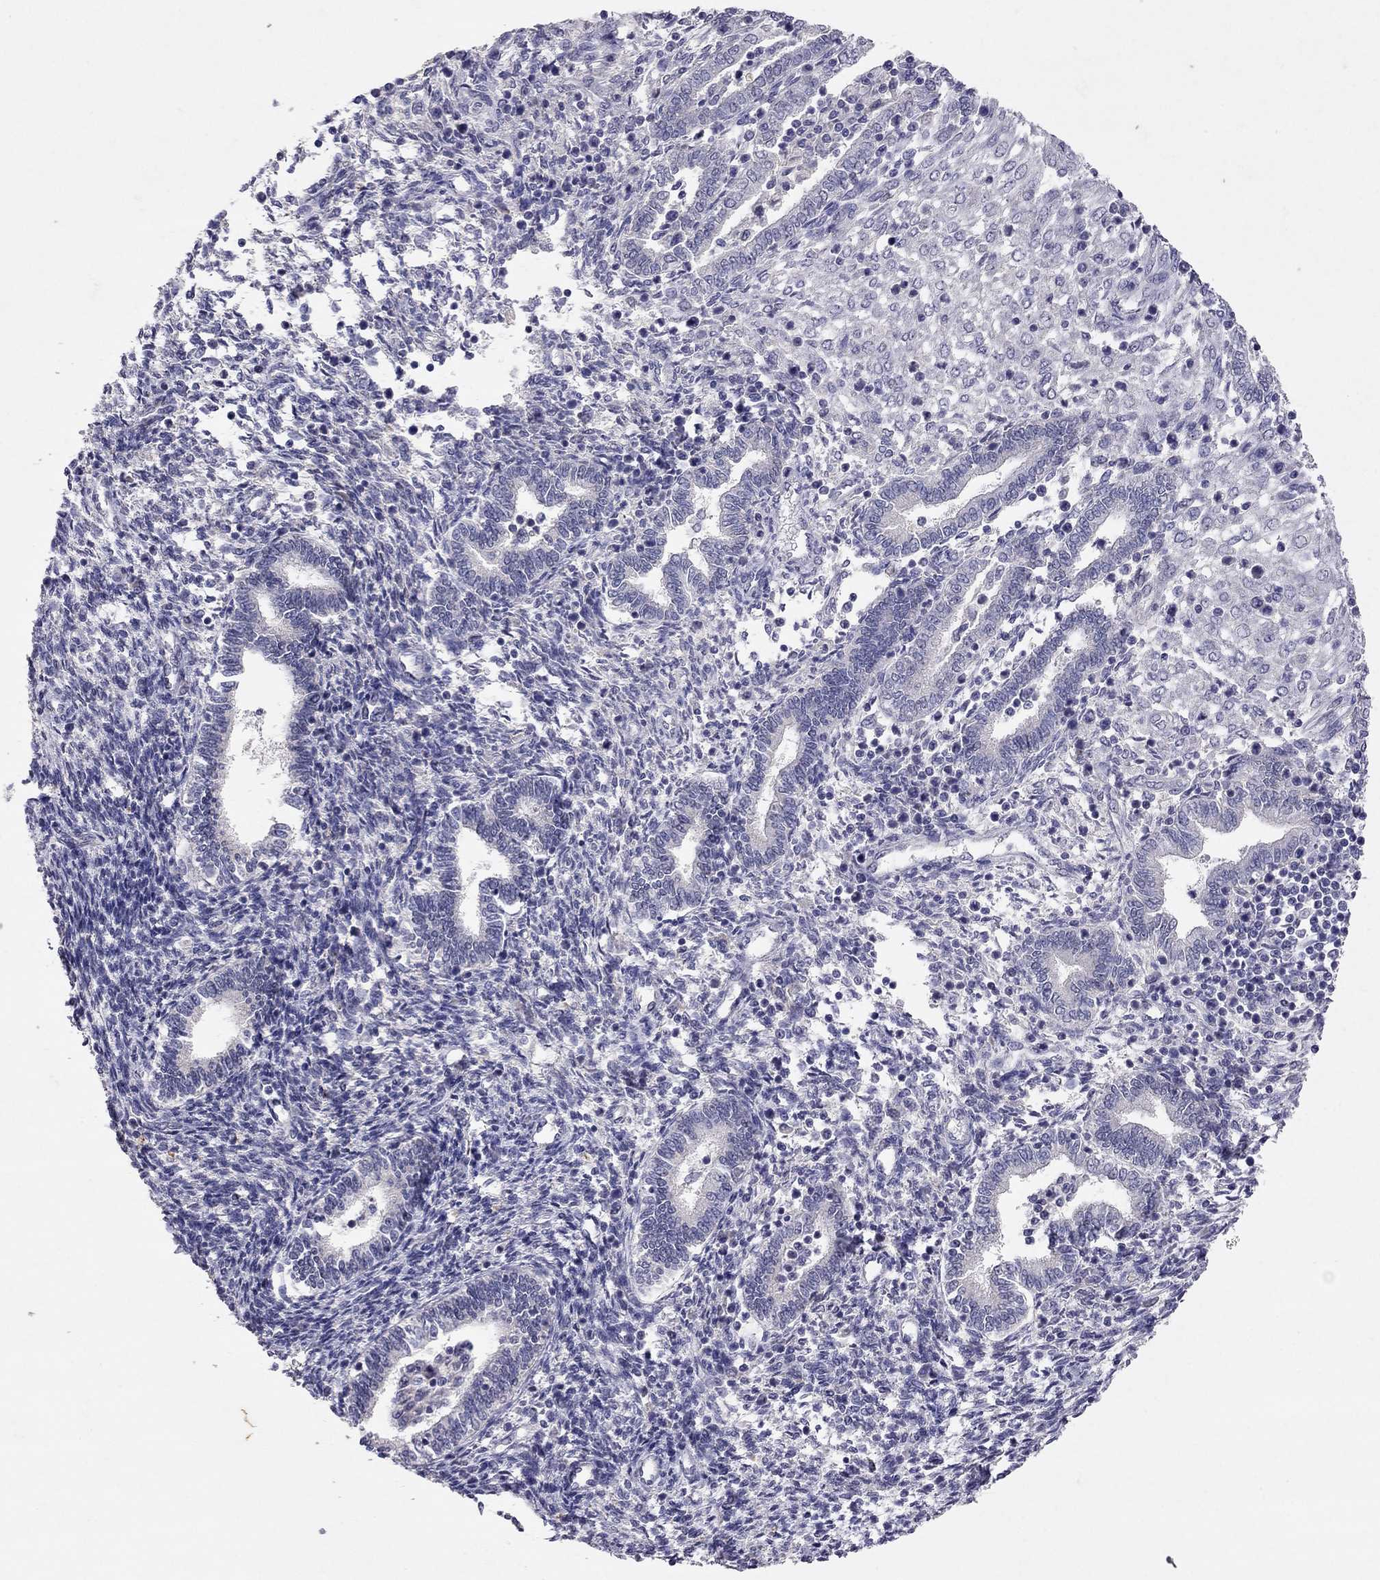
{"staining": {"intensity": "negative", "quantity": "none", "location": "none"}, "tissue": "endometrium", "cell_type": "Cells in endometrial stroma", "image_type": "normal", "snomed": [{"axis": "morphology", "description": "Normal tissue, NOS"}, {"axis": "topography", "description": "Endometrium"}], "caption": "The image displays no staining of cells in endometrial stroma in normal endometrium.", "gene": "FST", "patient": {"sex": "female", "age": 42}}